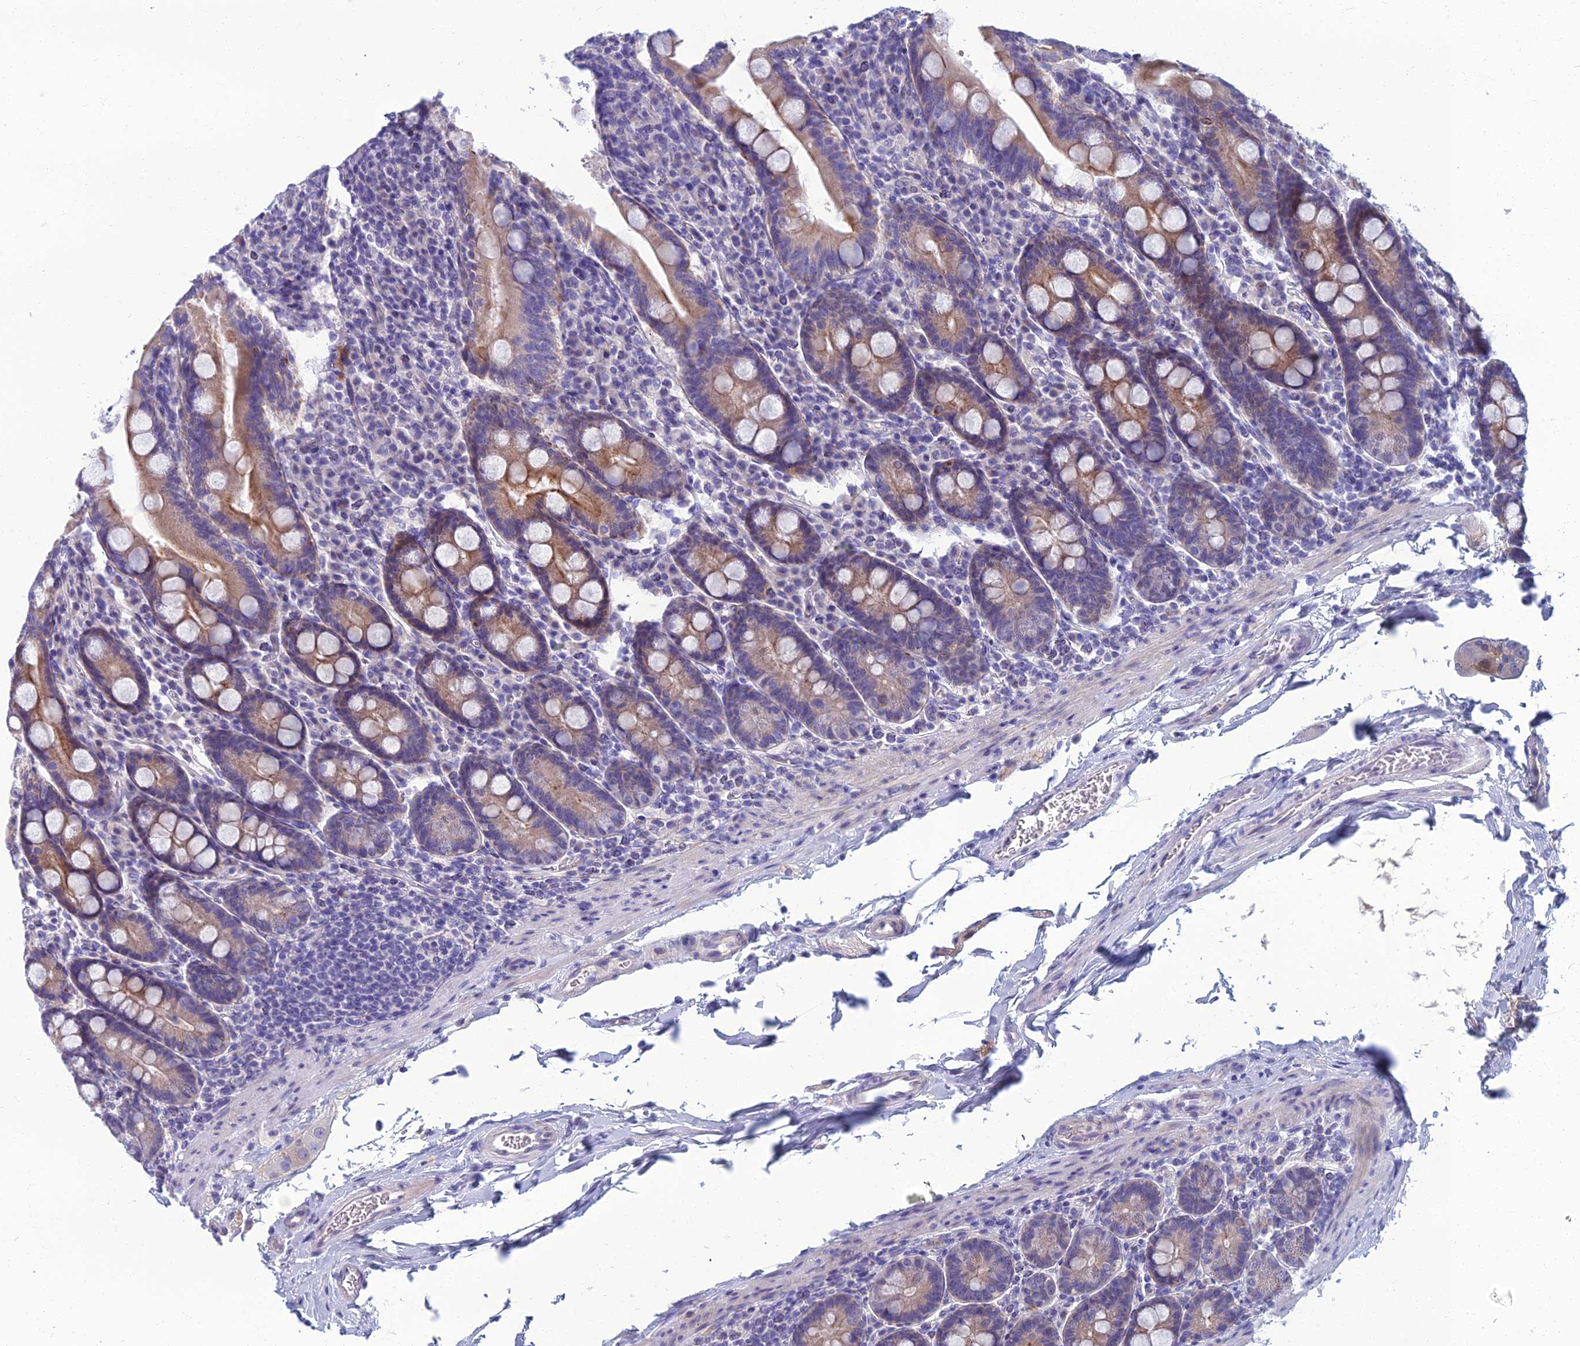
{"staining": {"intensity": "moderate", "quantity": ">75%", "location": "cytoplasmic/membranous"}, "tissue": "duodenum", "cell_type": "Glandular cells", "image_type": "normal", "snomed": [{"axis": "morphology", "description": "Normal tissue, NOS"}, {"axis": "topography", "description": "Duodenum"}], "caption": "Immunohistochemistry (IHC) (DAB) staining of benign human duodenum shows moderate cytoplasmic/membranous protein positivity in approximately >75% of glandular cells.", "gene": "SPTLC3", "patient": {"sex": "male", "age": 35}}